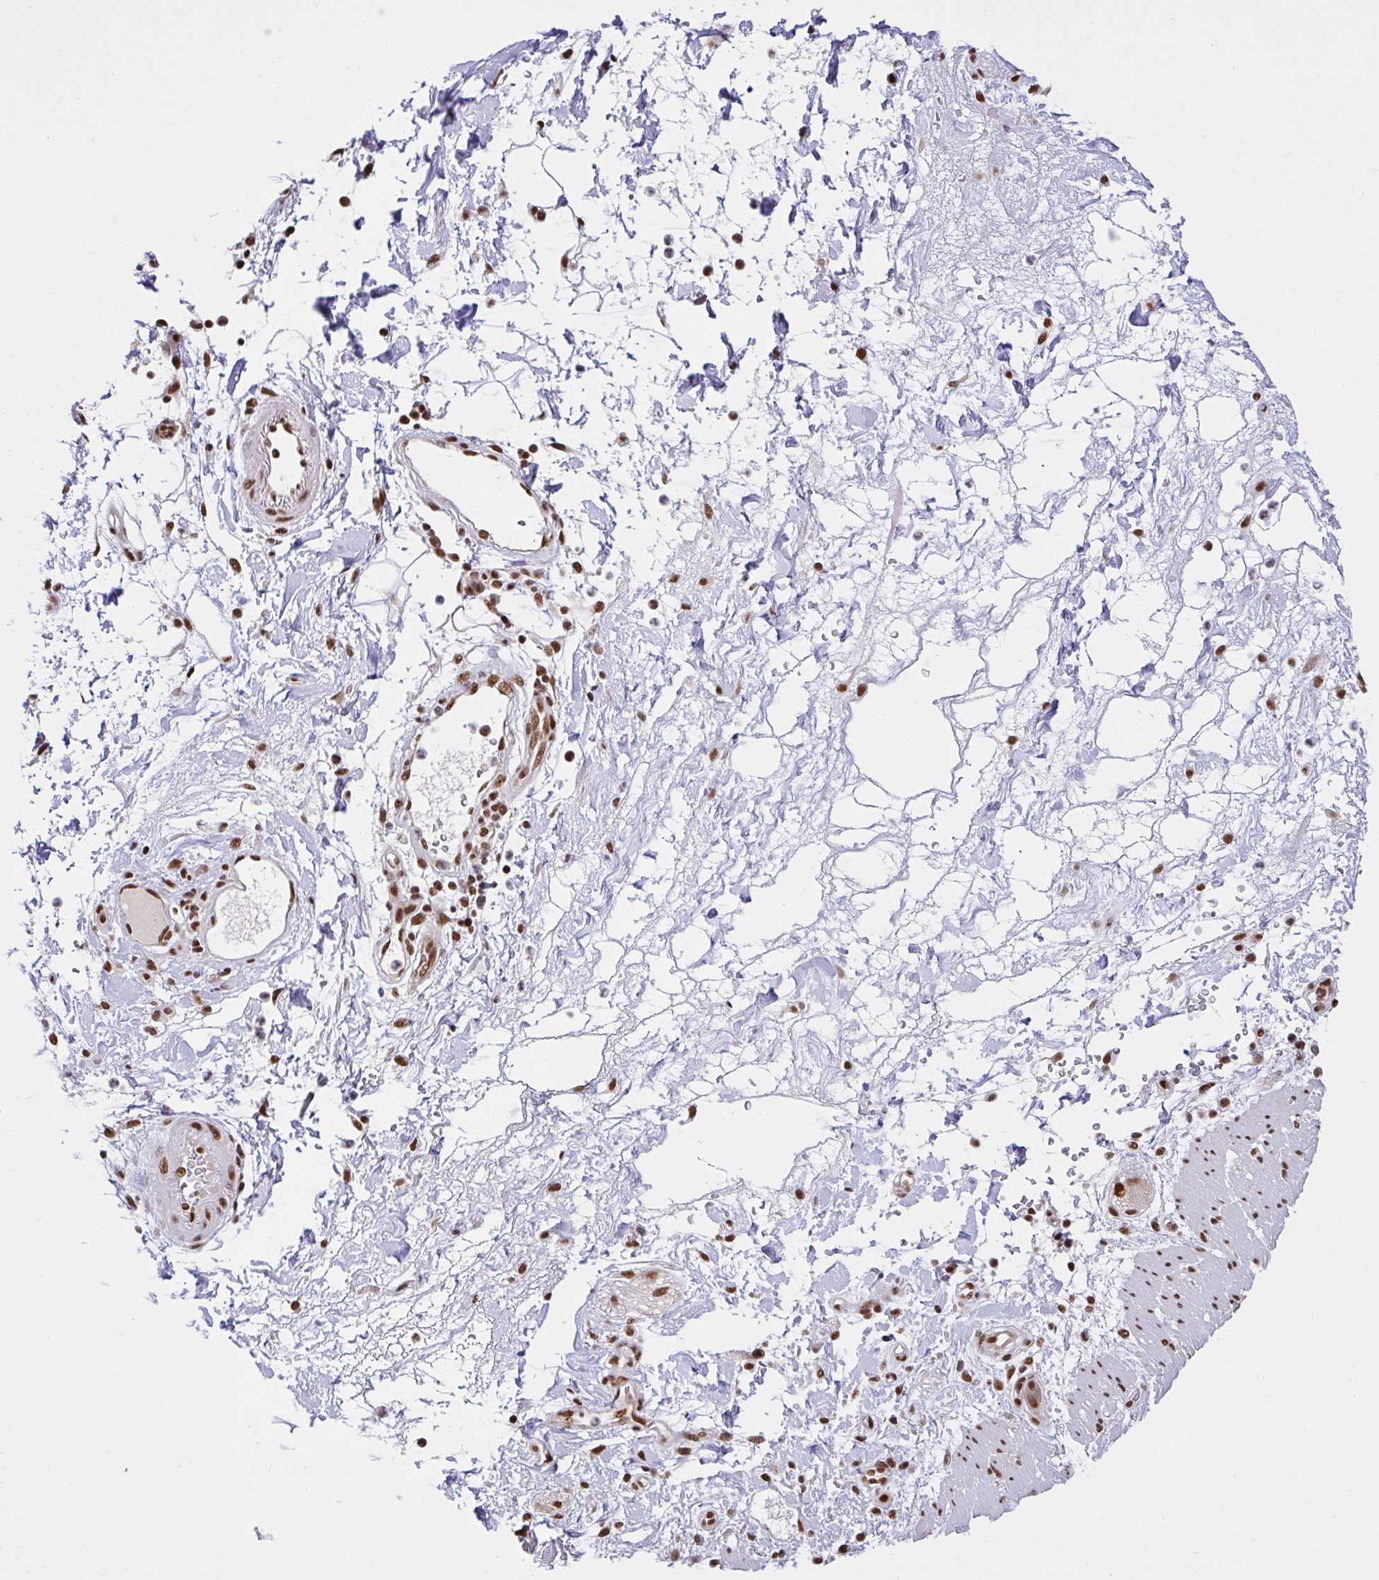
{"staining": {"intensity": "moderate", "quantity": ">75%", "location": "nuclear"}, "tissue": "pancreatic cancer", "cell_type": "Tumor cells", "image_type": "cancer", "snomed": [{"axis": "morphology", "description": "Adenocarcinoma, NOS"}, {"axis": "topography", "description": "Pancreas"}], "caption": "Human adenocarcinoma (pancreatic) stained with a protein marker reveals moderate staining in tumor cells.", "gene": "ABCA9", "patient": {"sex": "male", "age": 71}}